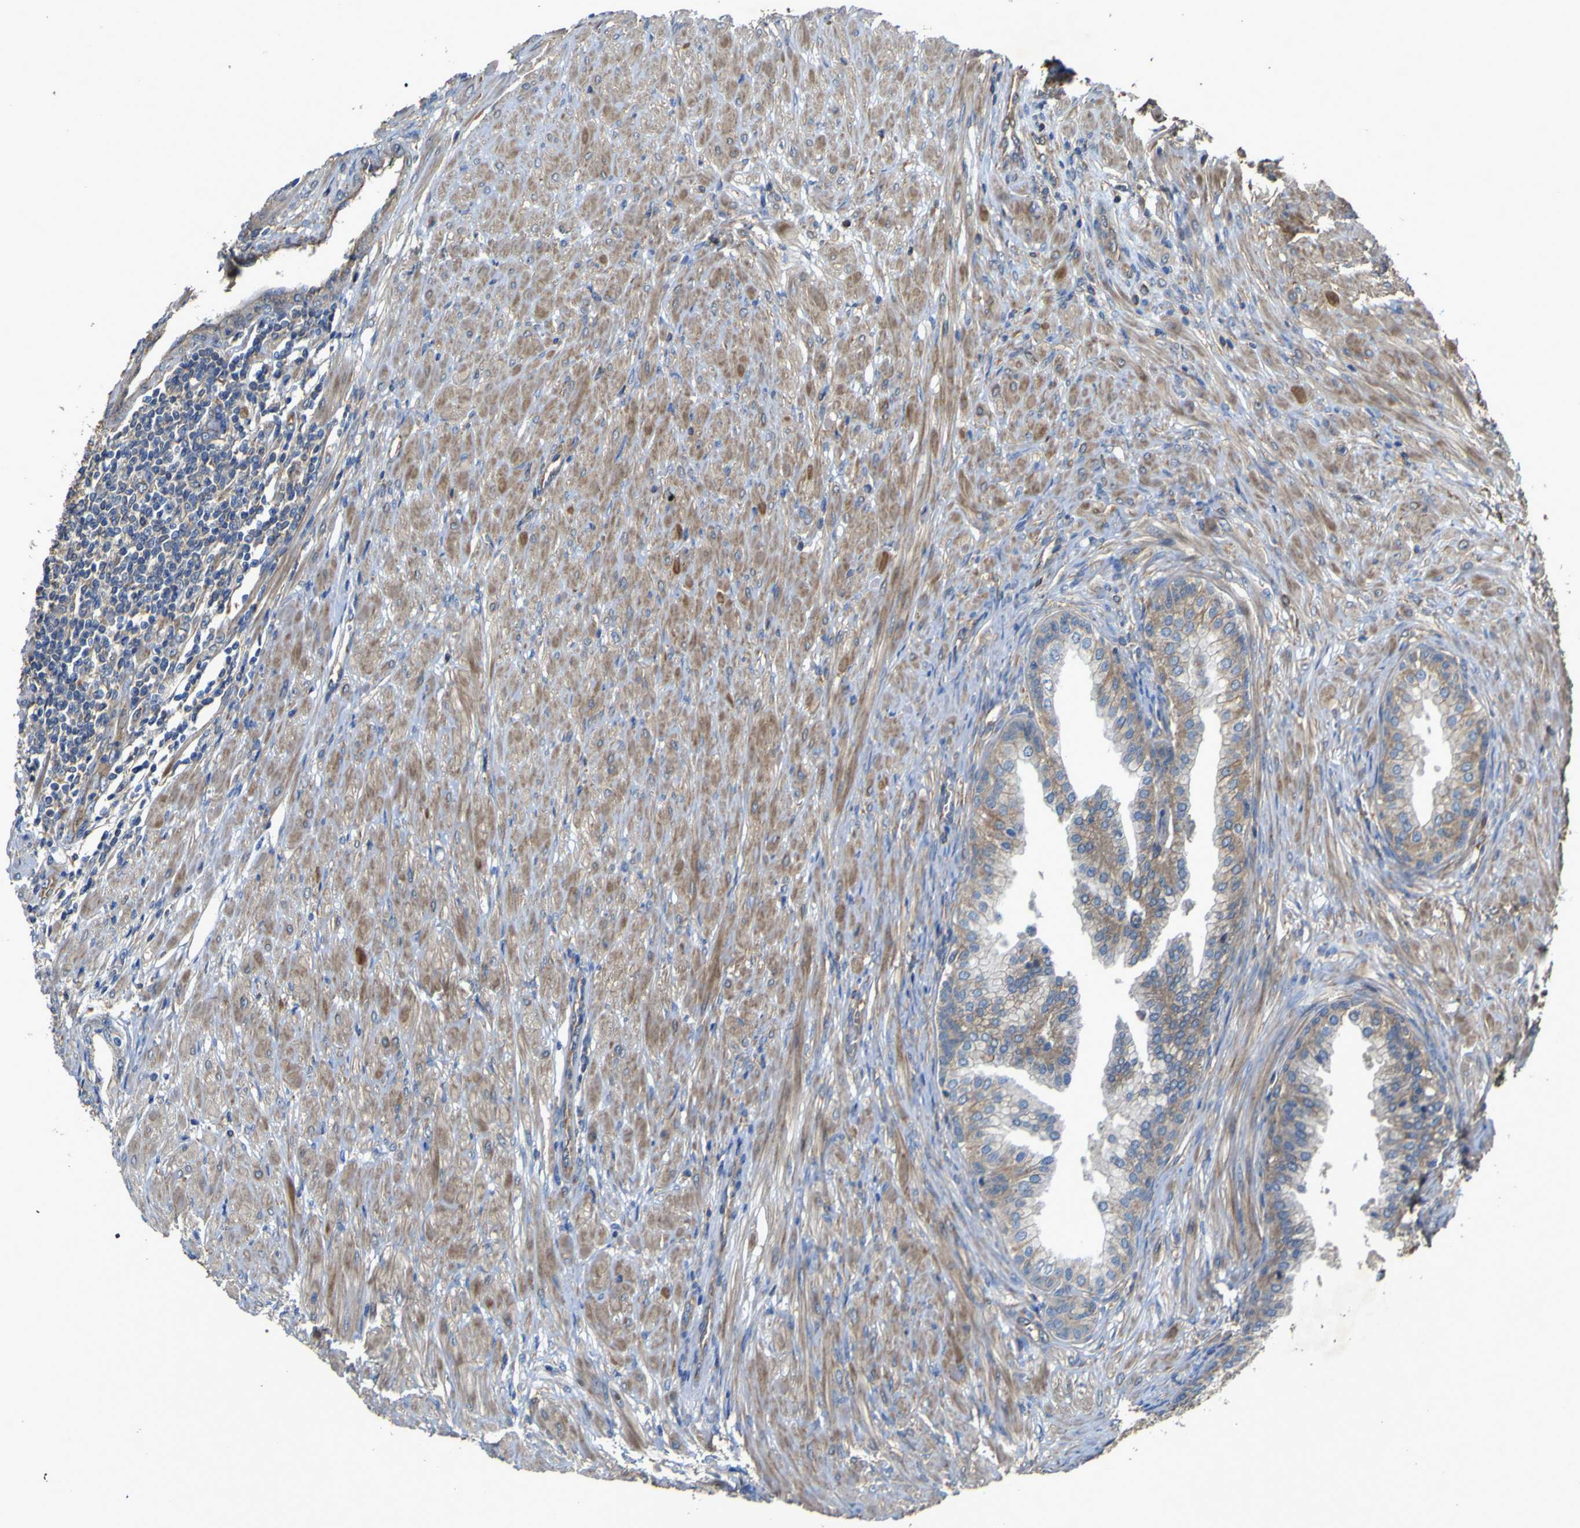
{"staining": {"intensity": "weak", "quantity": "<25%", "location": "cytoplasmic/membranous"}, "tissue": "prostate cancer", "cell_type": "Tumor cells", "image_type": "cancer", "snomed": [{"axis": "morphology", "description": "Adenocarcinoma, High grade"}, {"axis": "topography", "description": "Prostate"}], "caption": "Protein analysis of high-grade adenocarcinoma (prostate) reveals no significant staining in tumor cells.", "gene": "TNFSF15", "patient": {"sex": "male", "age": 59}}